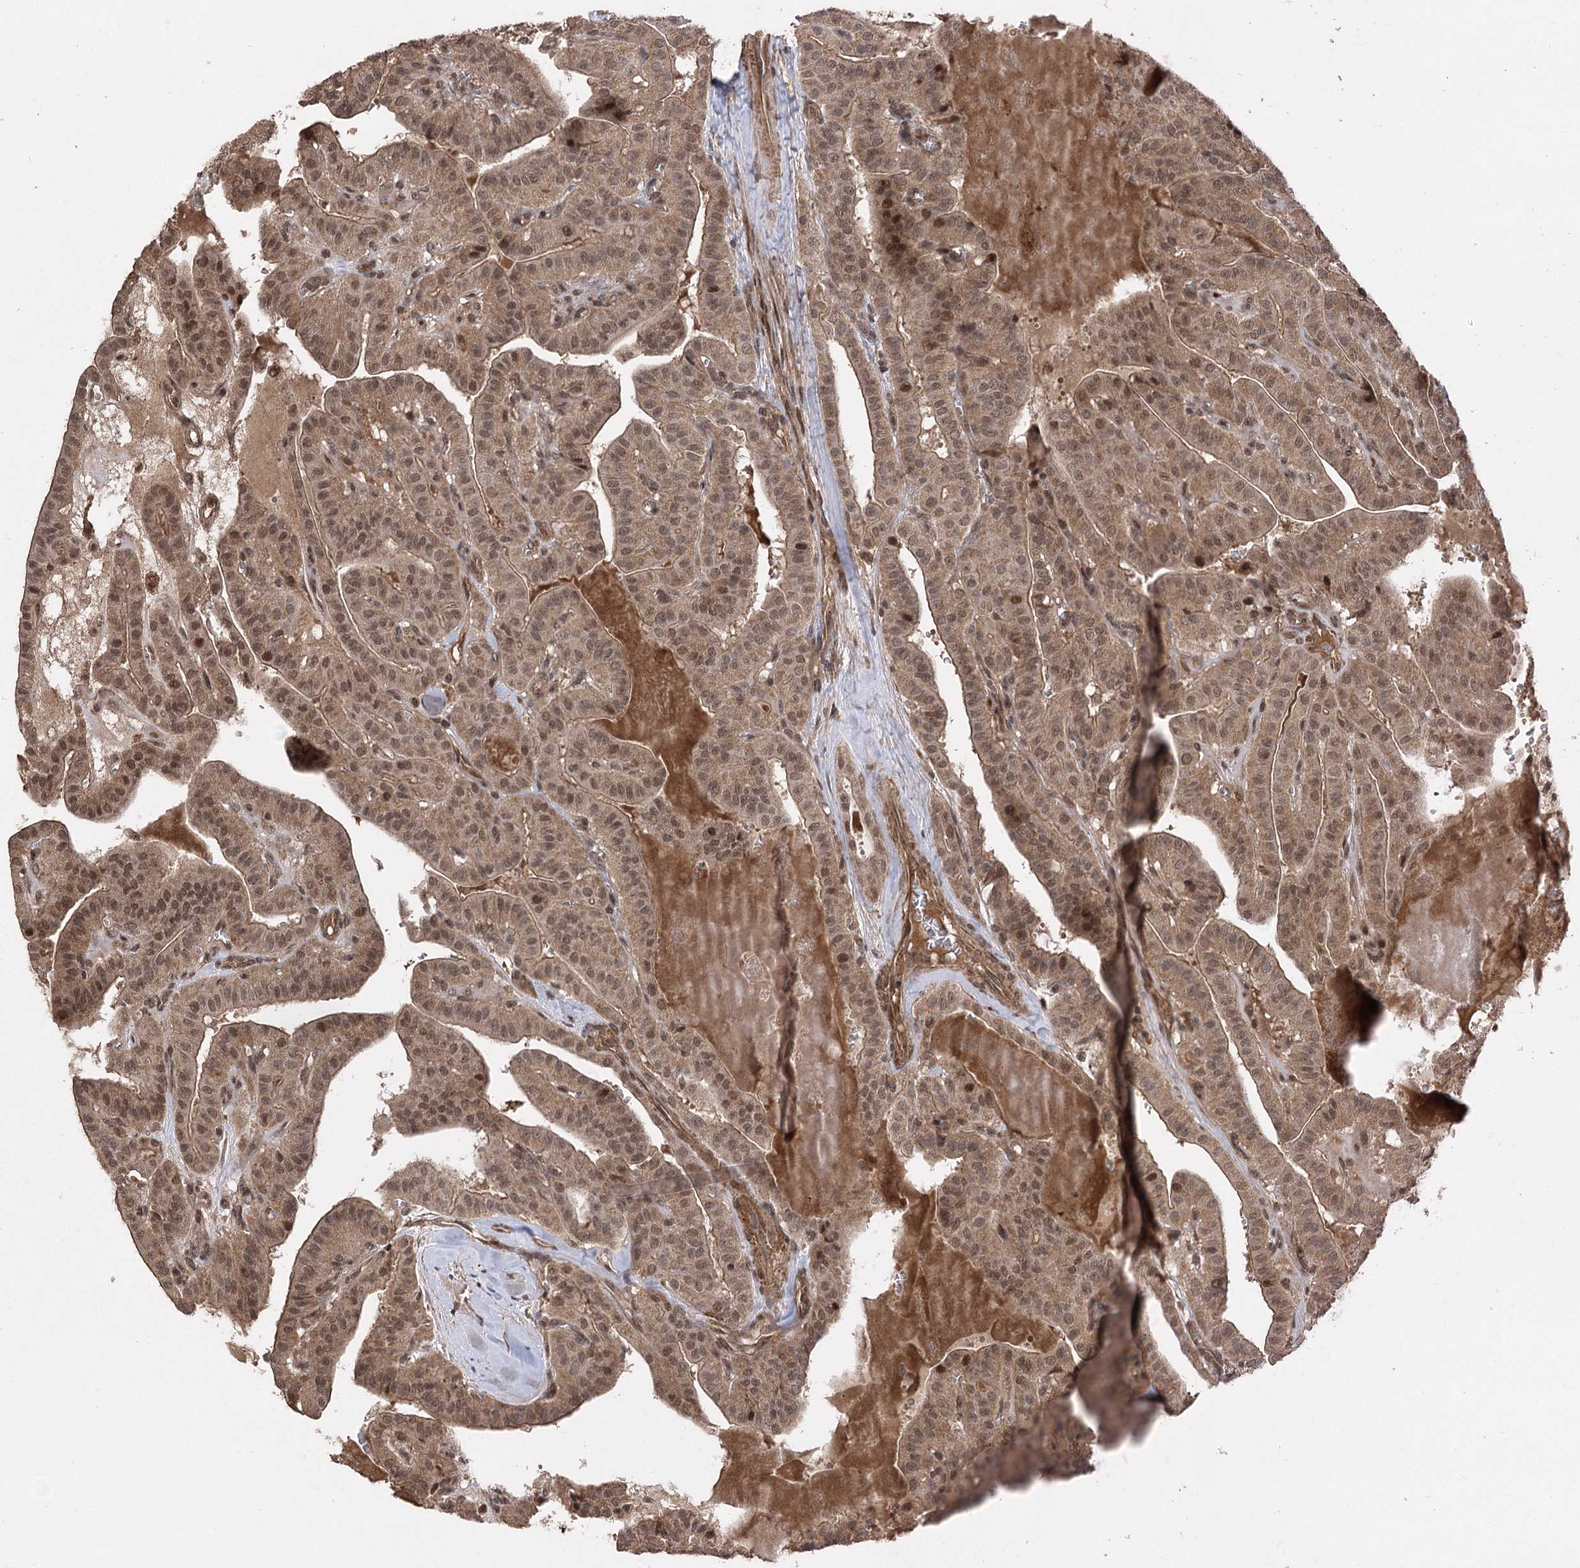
{"staining": {"intensity": "moderate", "quantity": ">75%", "location": "cytoplasmic/membranous,nuclear"}, "tissue": "thyroid cancer", "cell_type": "Tumor cells", "image_type": "cancer", "snomed": [{"axis": "morphology", "description": "Papillary adenocarcinoma, NOS"}, {"axis": "topography", "description": "Thyroid gland"}], "caption": "This photomicrograph displays immunohistochemistry staining of human papillary adenocarcinoma (thyroid), with medium moderate cytoplasmic/membranous and nuclear expression in approximately >75% of tumor cells.", "gene": "TENM2", "patient": {"sex": "male", "age": 52}}